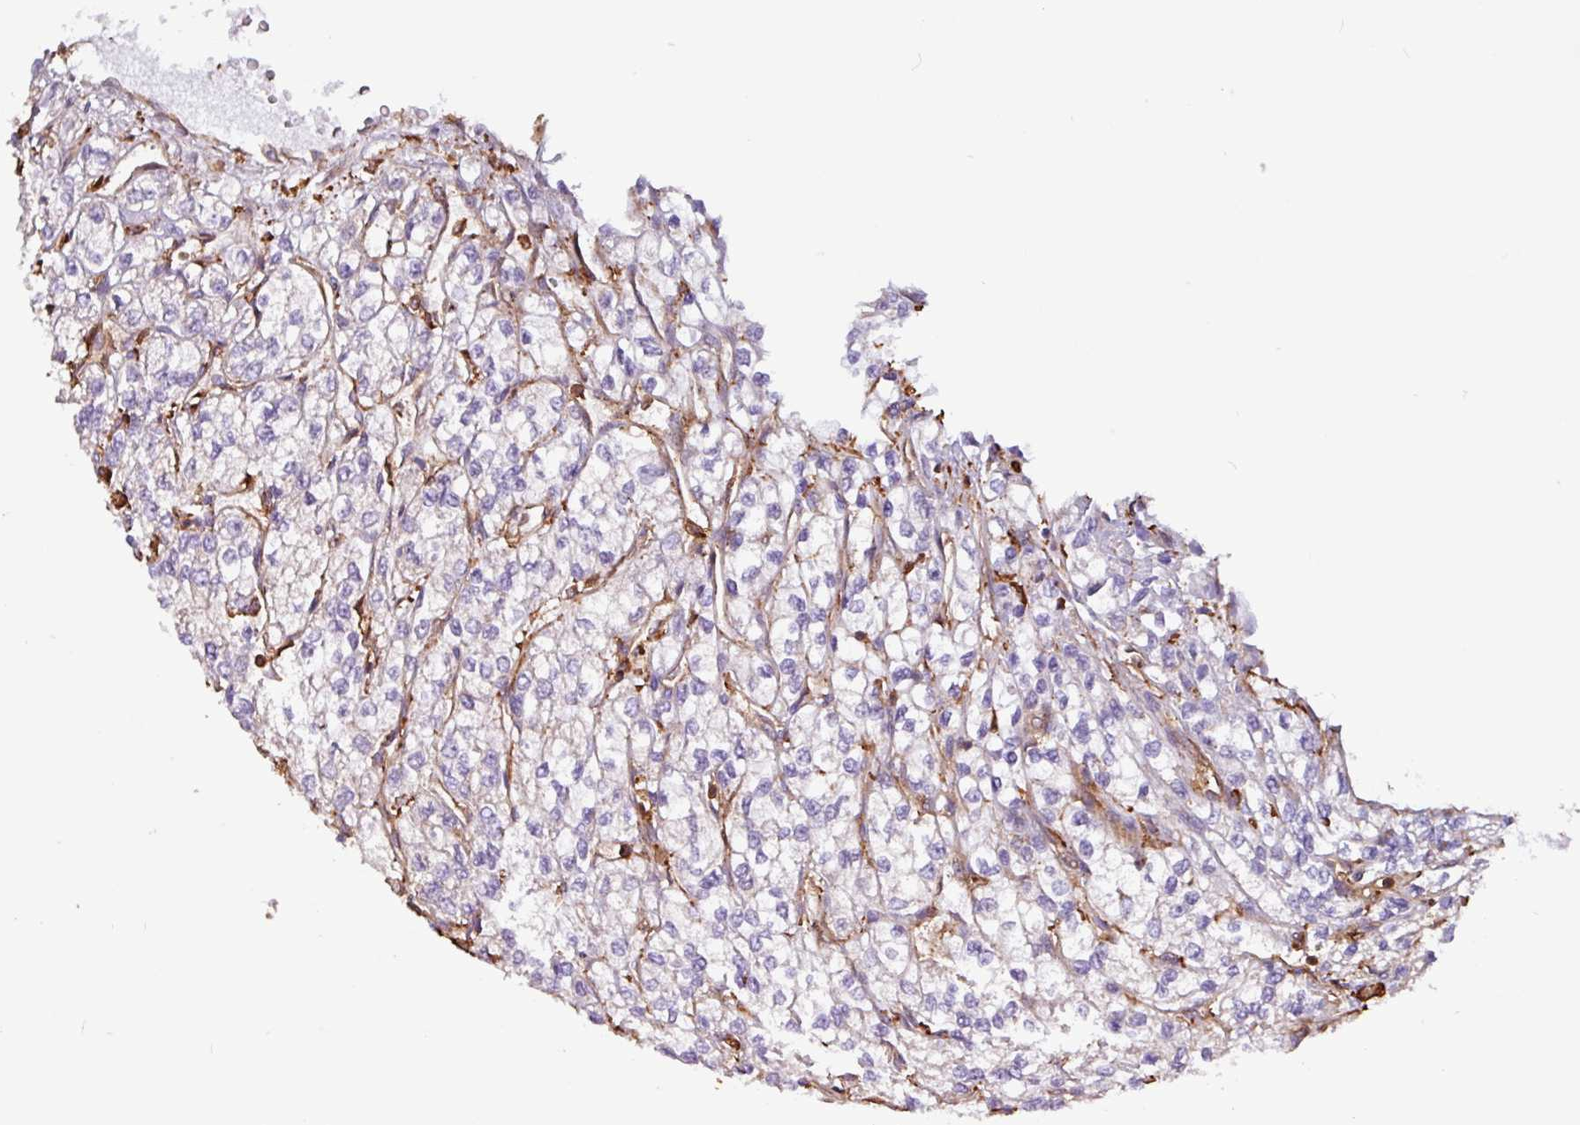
{"staining": {"intensity": "weak", "quantity": "<25%", "location": "cytoplasmic/membranous"}, "tissue": "renal cancer", "cell_type": "Tumor cells", "image_type": "cancer", "snomed": [{"axis": "morphology", "description": "Adenocarcinoma, NOS"}, {"axis": "topography", "description": "Kidney"}], "caption": "This is an IHC micrograph of renal adenocarcinoma. There is no staining in tumor cells.", "gene": "ACTR3", "patient": {"sex": "male", "age": 80}}